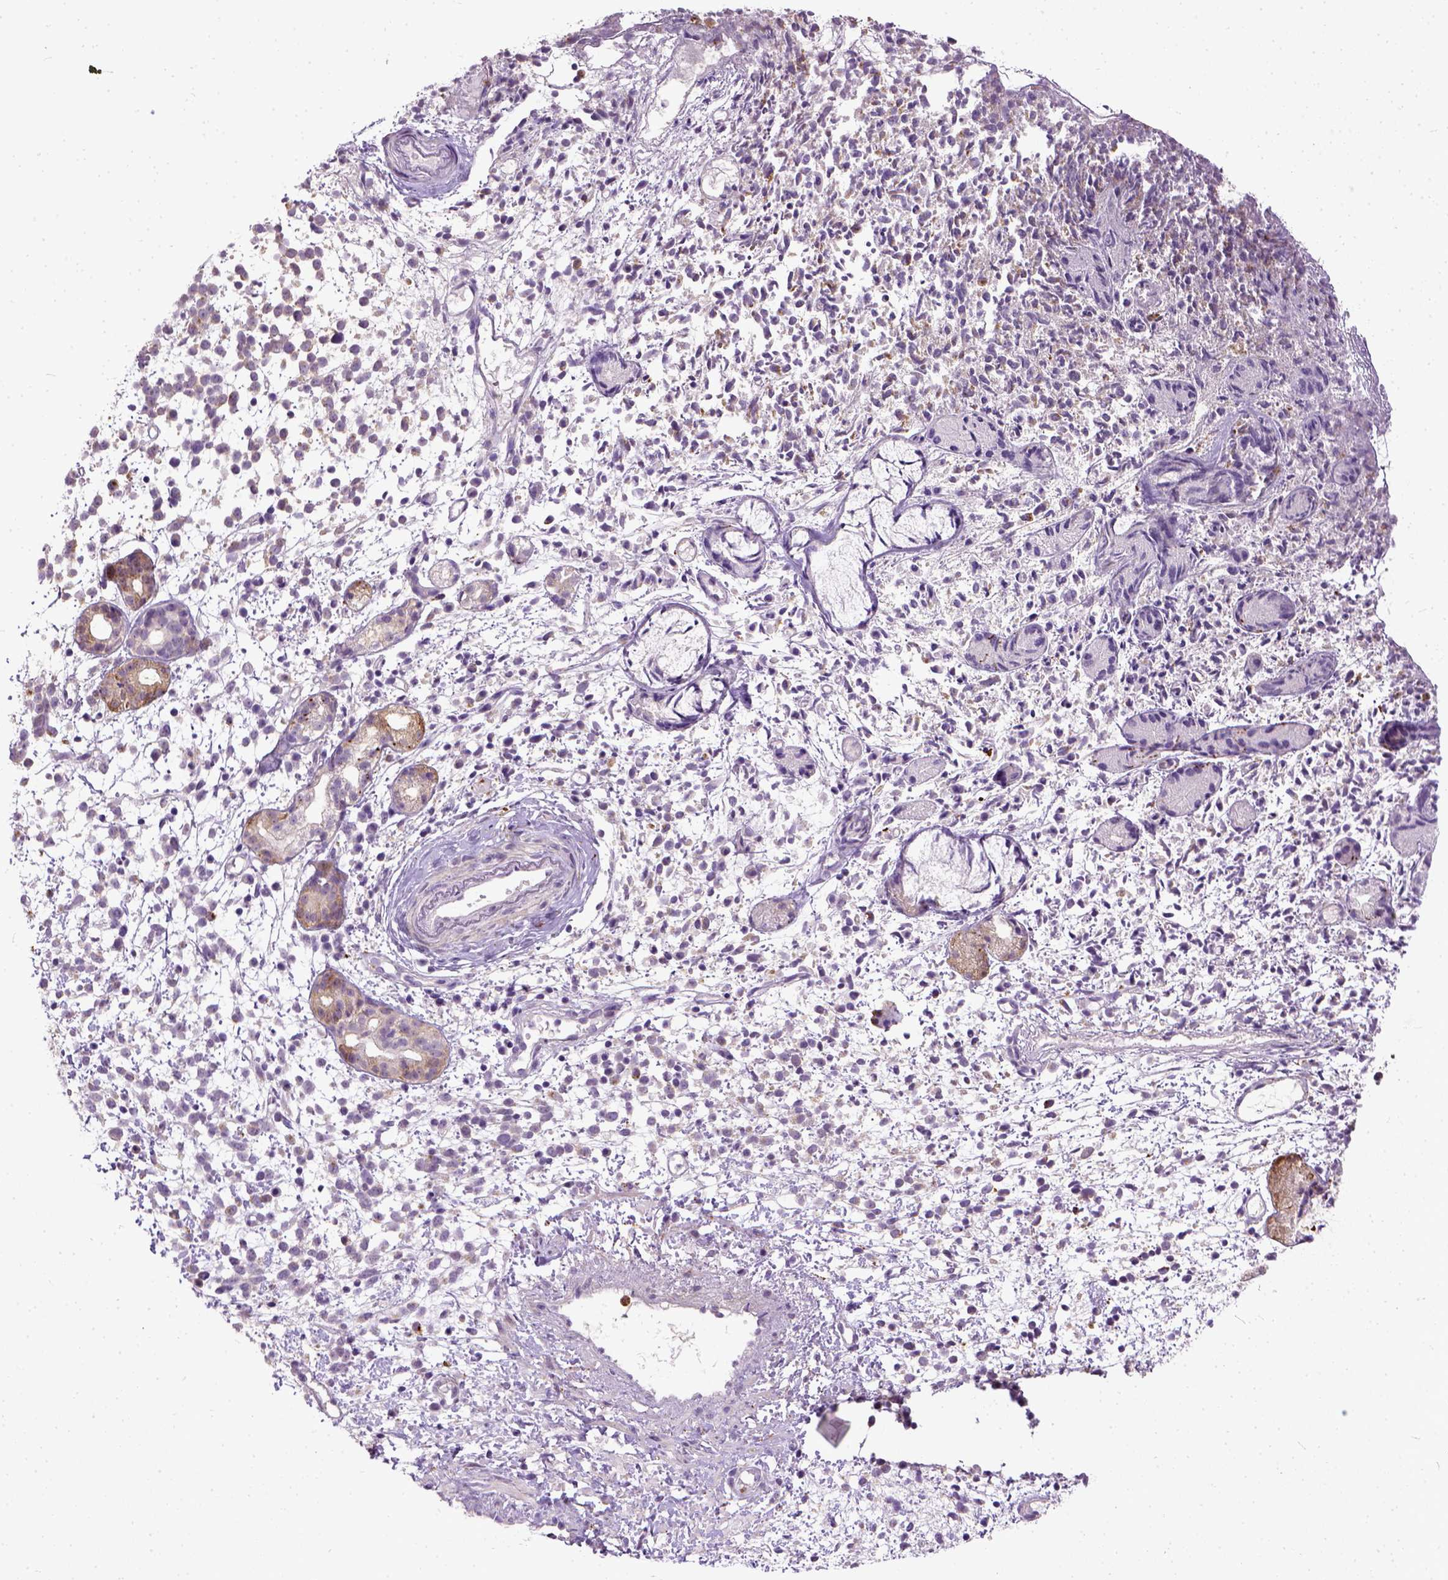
{"staining": {"intensity": "weak", "quantity": "25%-75%", "location": "cytoplasmic/membranous"}, "tissue": "melanoma", "cell_type": "Tumor cells", "image_type": "cancer", "snomed": [{"axis": "morphology", "description": "Malignant melanoma, NOS"}, {"axis": "topography", "description": "Skin"}], "caption": "Immunohistochemistry (IHC) histopathology image of human malignant melanoma stained for a protein (brown), which shows low levels of weak cytoplasmic/membranous staining in approximately 25%-75% of tumor cells.", "gene": "MAPT", "patient": {"sex": "female", "age": 70}}